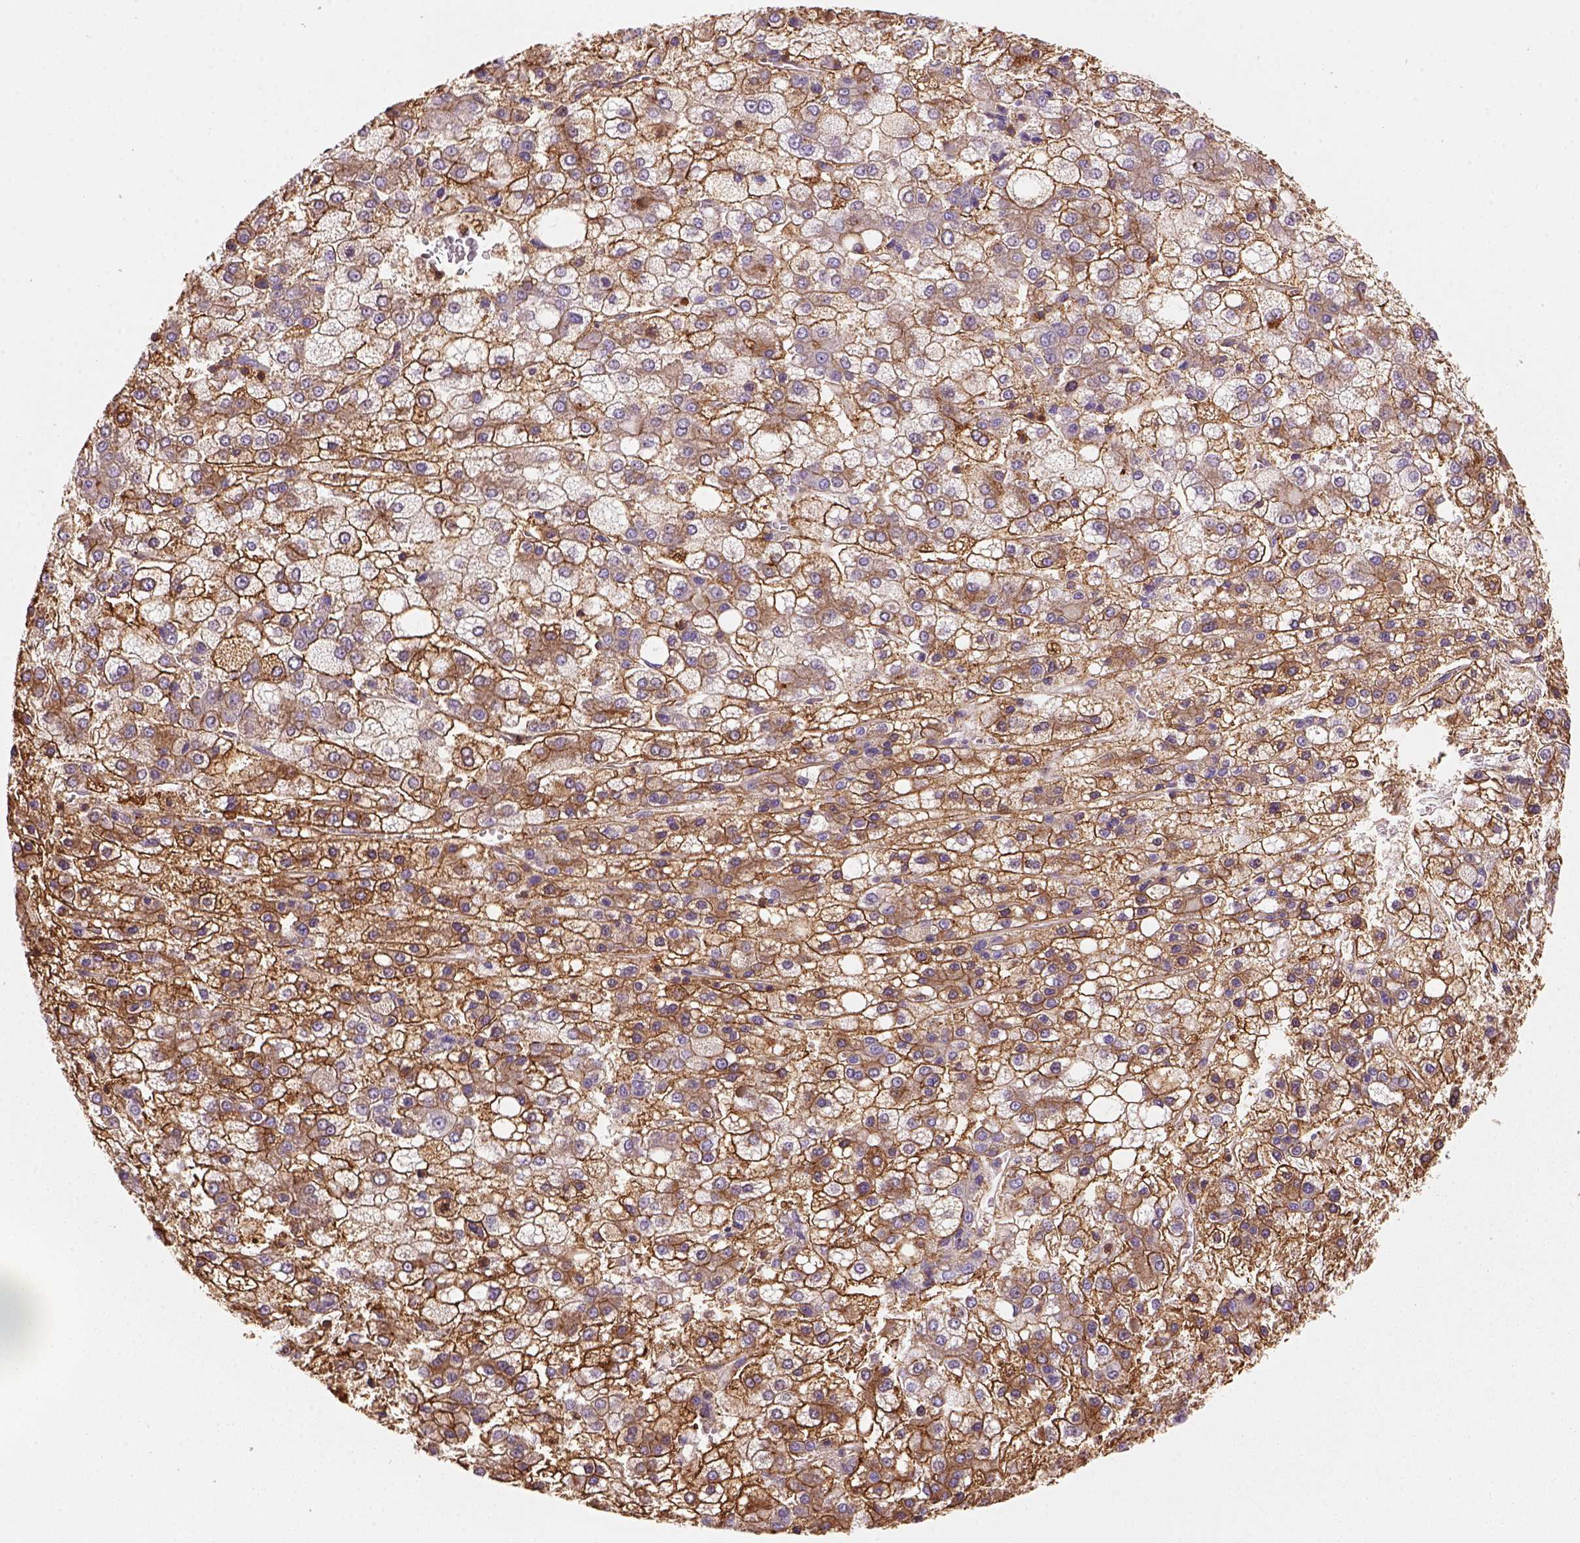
{"staining": {"intensity": "moderate", "quantity": ">75%", "location": "cytoplasmic/membranous"}, "tissue": "liver cancer", "cell_type": "Tumor cells", "image_type": "cancer", "snomed": [{"axis": "morphology", "description": "Carcinoma, Hepatocellular, NOS"}, {"axis": "topography", "description": "Liver"}], "caption": "Moderate cytoplasmic/membranous protein staining is identified in about >75% of tumor cells in liver cancer. (DAB (3,3'-diaminobenzidine) IHC, brown staining for protein, blue staining for nuclei).", "gene": "GPRC5D", "patient": {"sex": "male", "age": 73}}